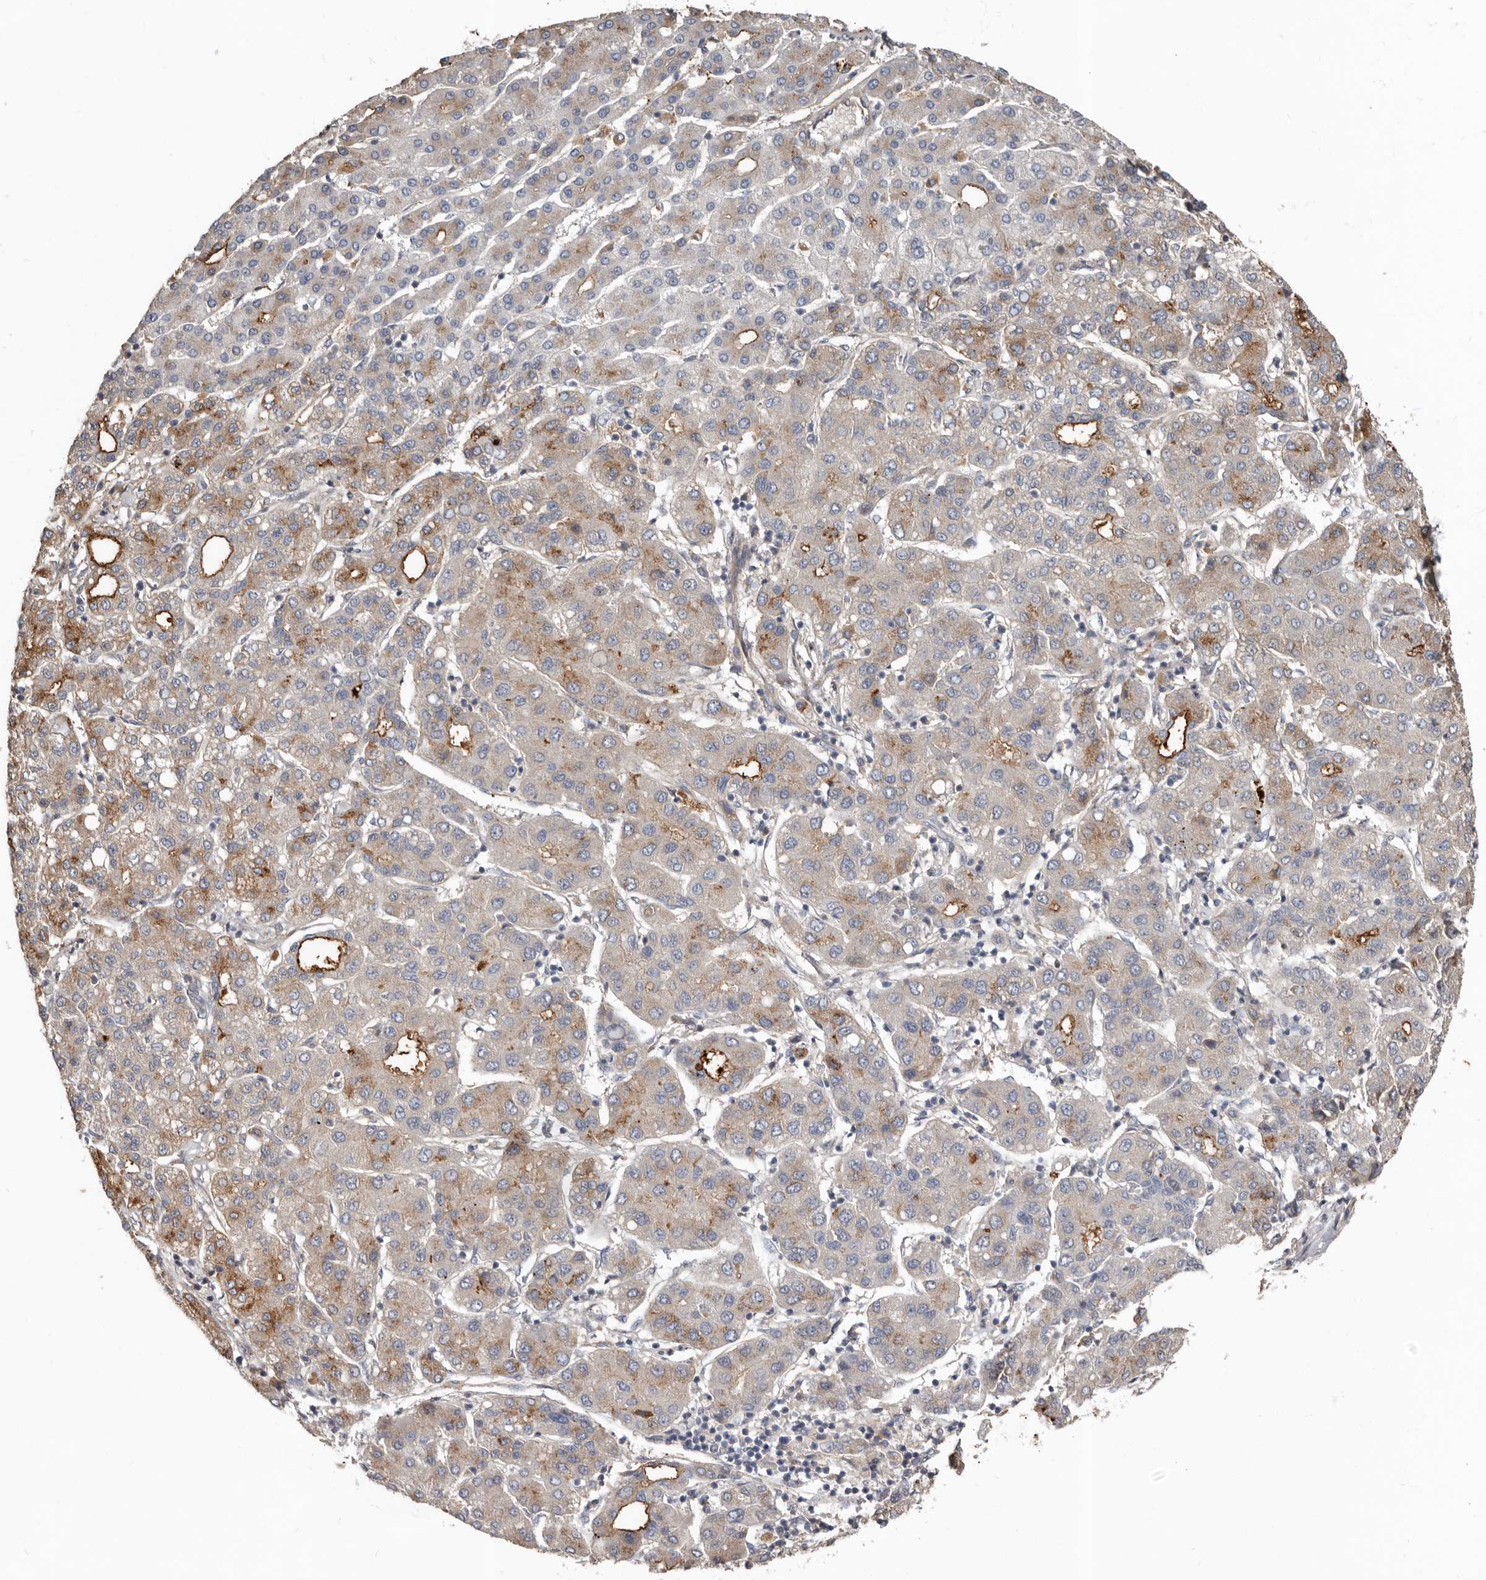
{"staining": {"intensity": "moderate", "quantity": "<25%", "location": "cytoplasmic/membranous"}, "tissue": "liver cancer", "cell_type": "Tumor cells", "image_type": "cancer", "snomed": [{"axis": "morphology", "description": "Carcinoma, Hepatocellular, NOS"}, {"axis": "topography", "description": "Liver"}], "caption": "IHC of human liver hepatocellular carcinoma displays low levels of moderate cytoplasmic/membranous expression in about <25% of tumor cells.", "gene": "LRGUK", "patient": {"sex": "male", "age": 65}}